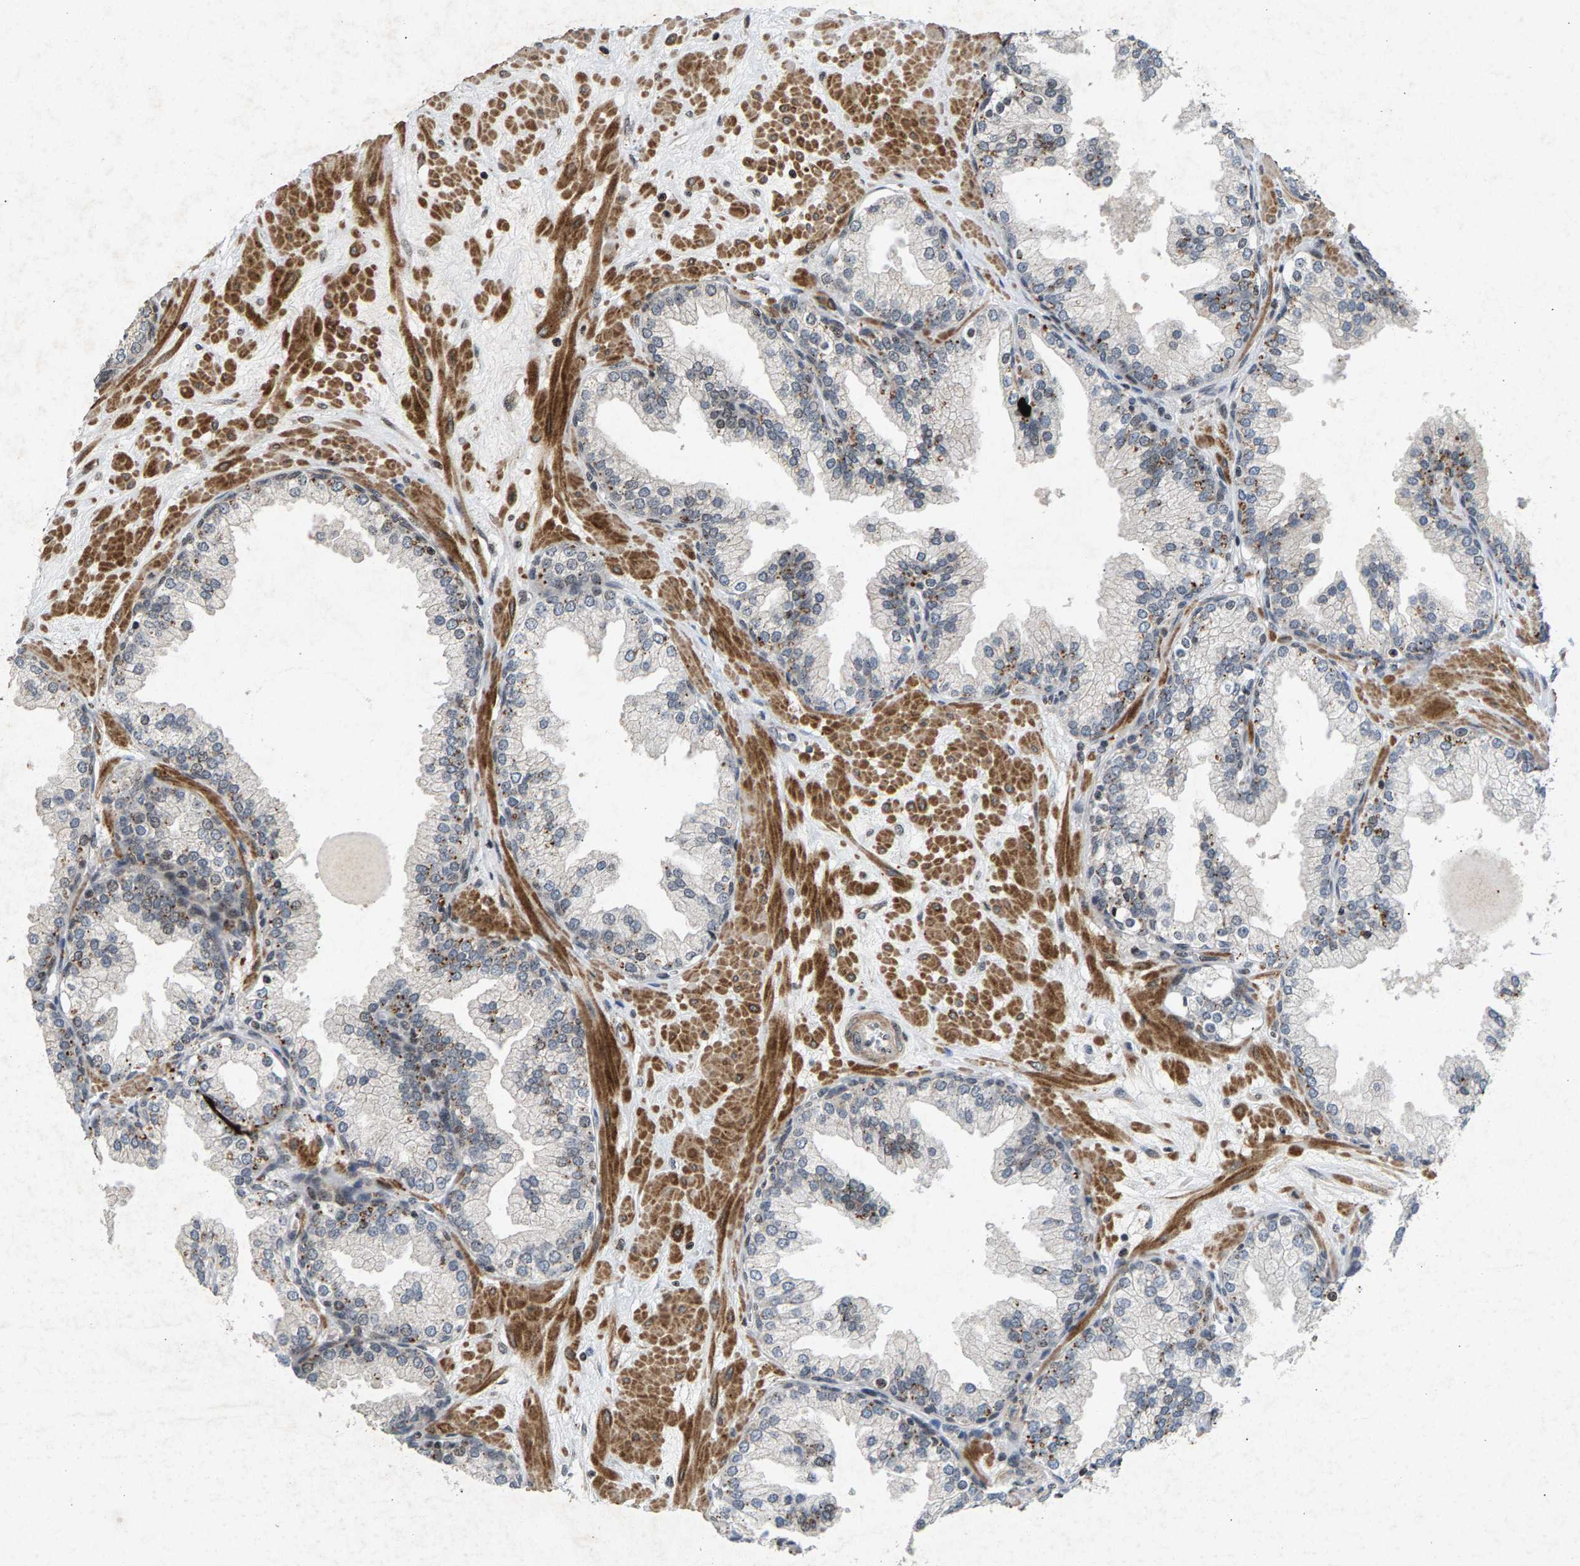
{"staining": {"intensity": "moderate", "quantity": "<25%", "location": "cytoplasmic/membranous"}, "tissue": "prostate", "cell_type": "Glandular cells", "image_type": "normal", "snomed": [{"axis": "morphology", "description": "Normal tissue, NOS"}, {"axis": "topography", "description": "Prostate"}], "caption": "Glandular cells display low levels of moderate cytoplasmic/membranous staining in approximately <25% of cells in unremarkable prostate.", "gene": "ZPR1", "patient": {"sex": "male", "age": 51}}